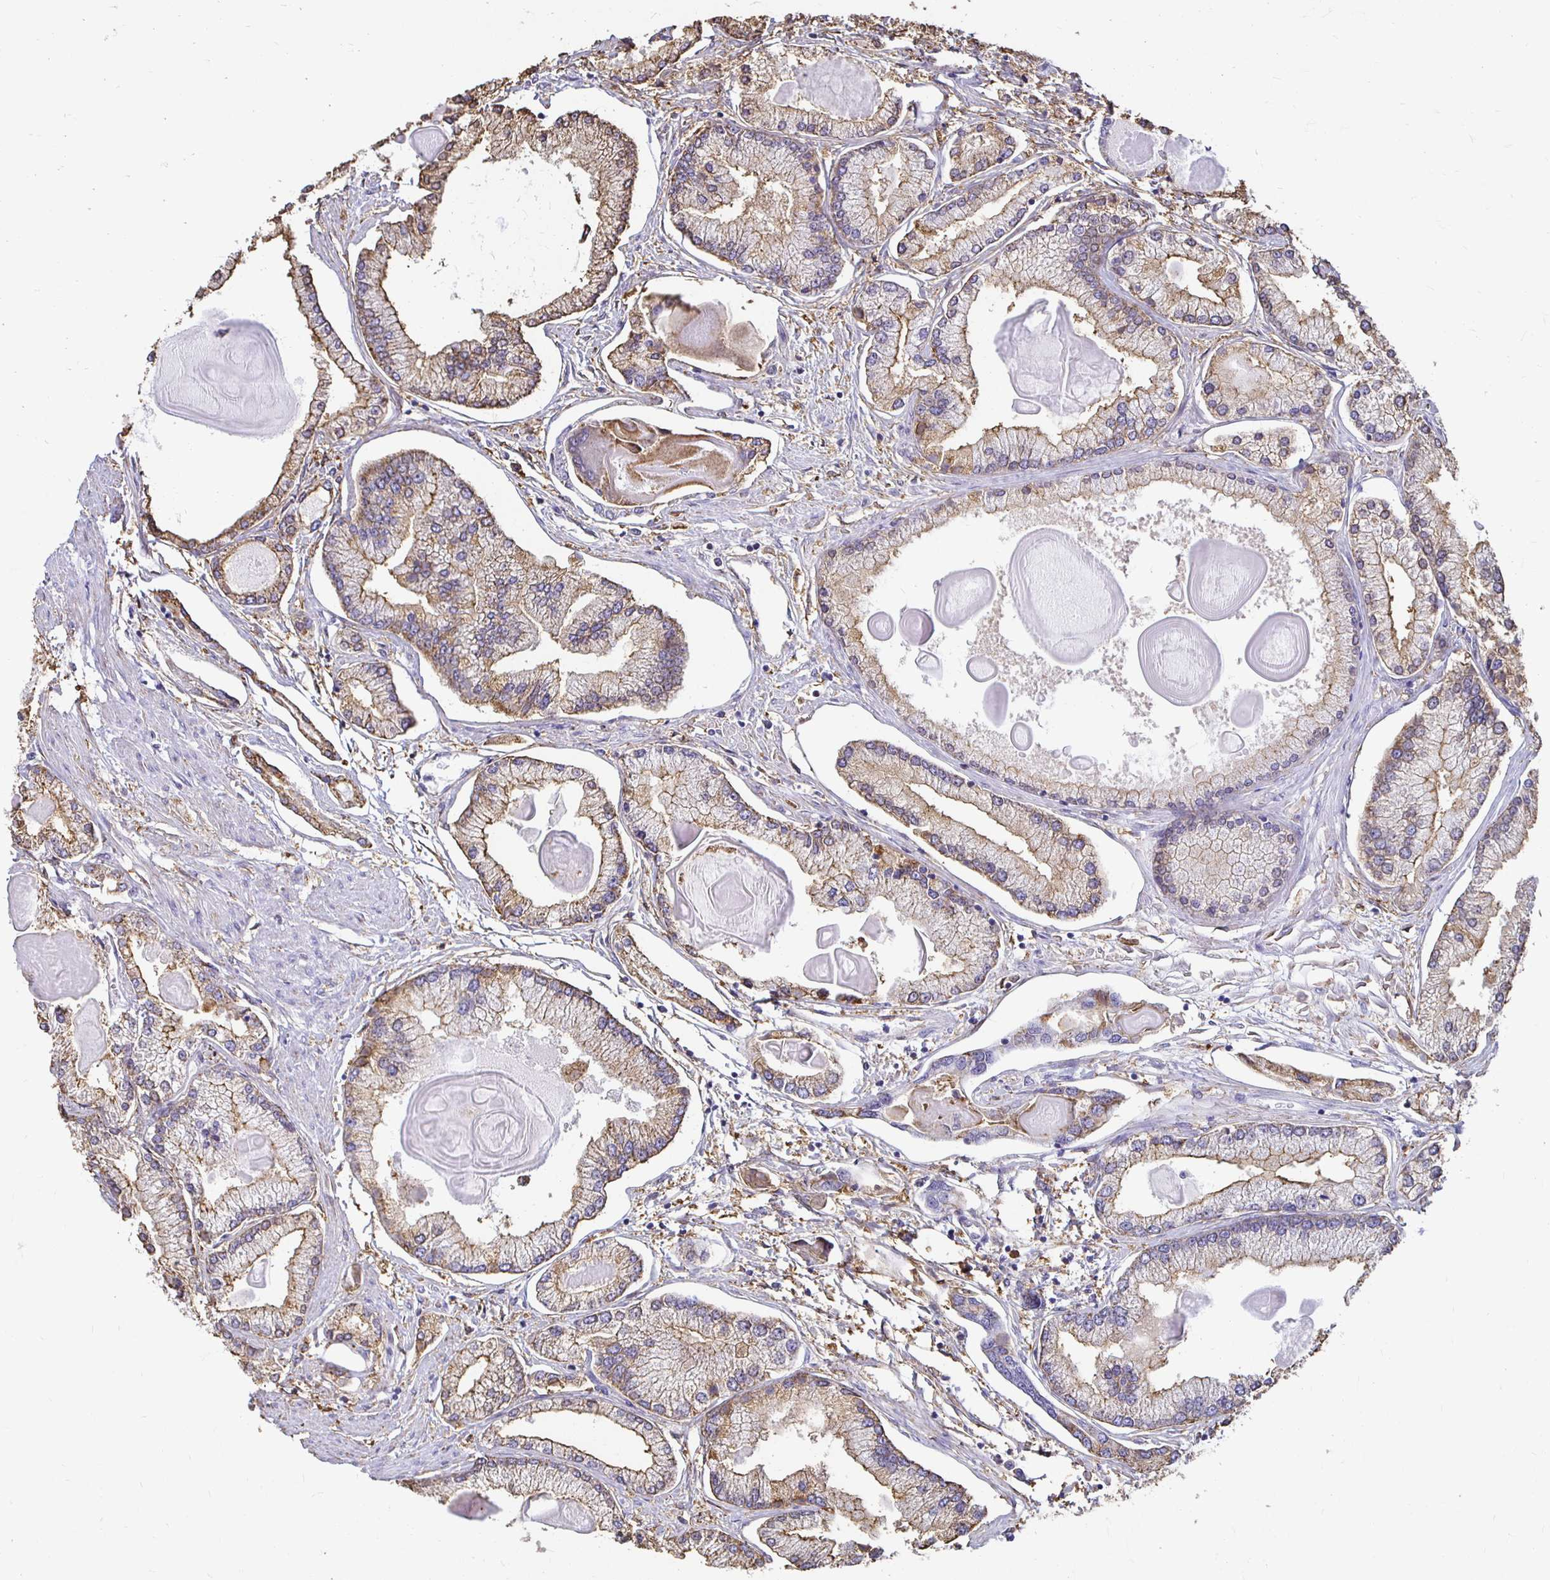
{"staining": {"intensity": "weak", "quantity": "25%-75%", "location": "cytoplasmic/membranous"}, "tissue": "prostate cancer", "cell_type": "Tumor cells", "image_type": "cancer", "snomed": [{"axis": "morphology", "description": "Adenocarcinoma, High grade"}, {"axis": "topography", "description": "Prostate"}], "caption": "This photomicrograph reveals prostate high-grade adenocarcinoma stained with IHC to label a protein in brown. The cytoplasmic/membranous of tumor cells show weak positivity for the protein. Nuclei are counter-stained blue.", "gene": "TAS1R3", "patient": {"sex": "male", "age": 68}}